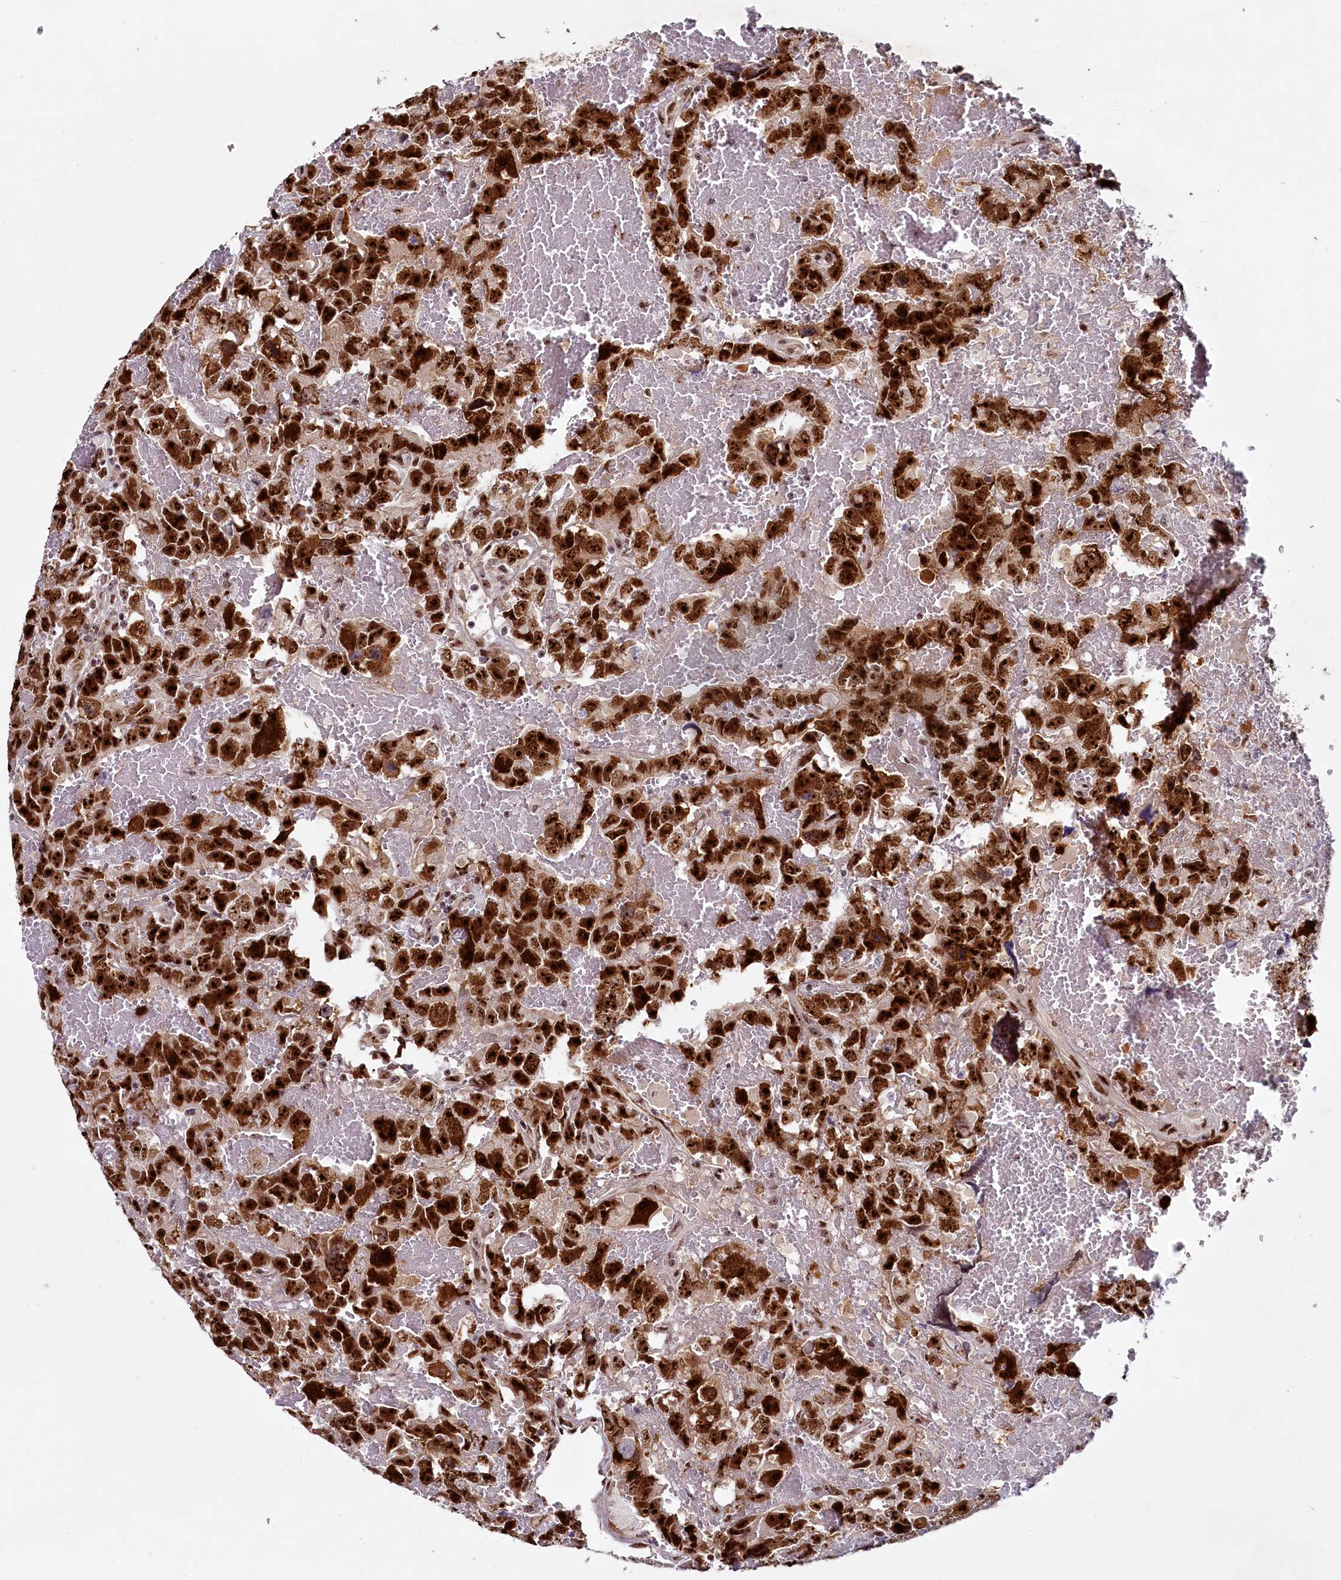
{"staining": {"intensity": "strong", "quantity": ">75%", "location": "nuclear"}, "tissue": "testis cancer", "cell_type": "Tumor cells", "image_type": "cancer", "snomed": [{"axis": "morphology", "description": "Carcinoma, Embryonal, NOS"}, {"axis": "topography", "description": "Testis"}], "caption": "Brown immunohistochemical staining in testis cancer (embryonal carcinoma) shows strong nuclear positivity in about >75% of tumor cells. The staining was performed using DAB (3,3'-diaminobenzidine), with brown indicating positive protein expression. Nuclei are stained blue with hematoxylin.", "gene": "TCOF1", "patient": {"sex": "male", "age": 45}}